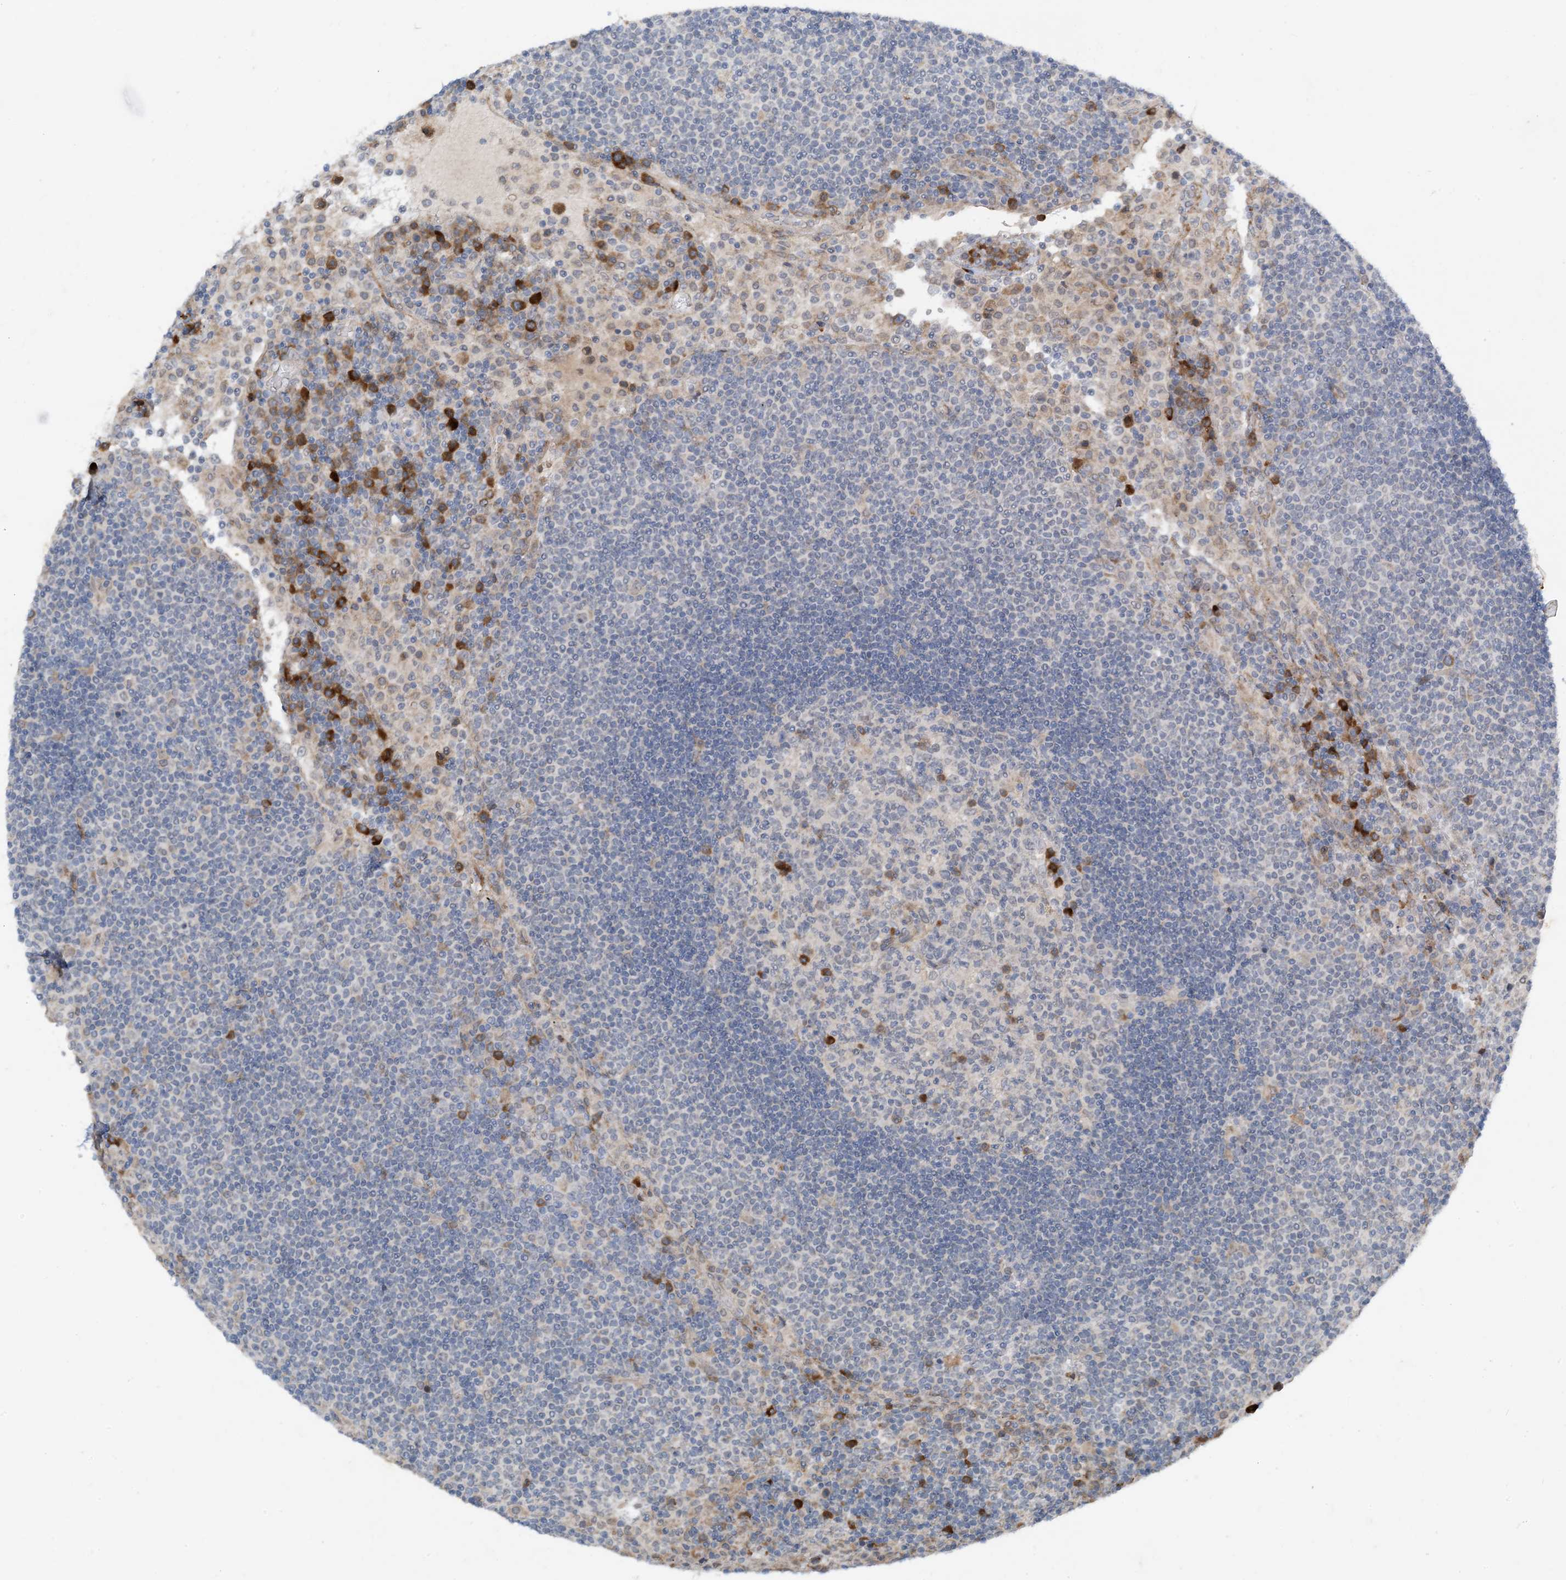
{"staining": {"intensity": "strong", "quantity": "<25%", "location": "cytoplasmic/membranous"}, "tissue": "lymph node", "cell_type": "Germinal center cells", "image_type": "normal", "snomed": [{"axis": "morphology", "description": "Normal tissue, NOS"}, {"axis": "topography", "description": "Lymph node"}], "caption": "Germinal center cells demonstrate medium levels of strong cytoplasmic/membranous staining in approximately <25% of cells in unremarkable human lymph node.", "gene": "PHOSPHO2", "patient": {"sex": "female", "age": 53}}